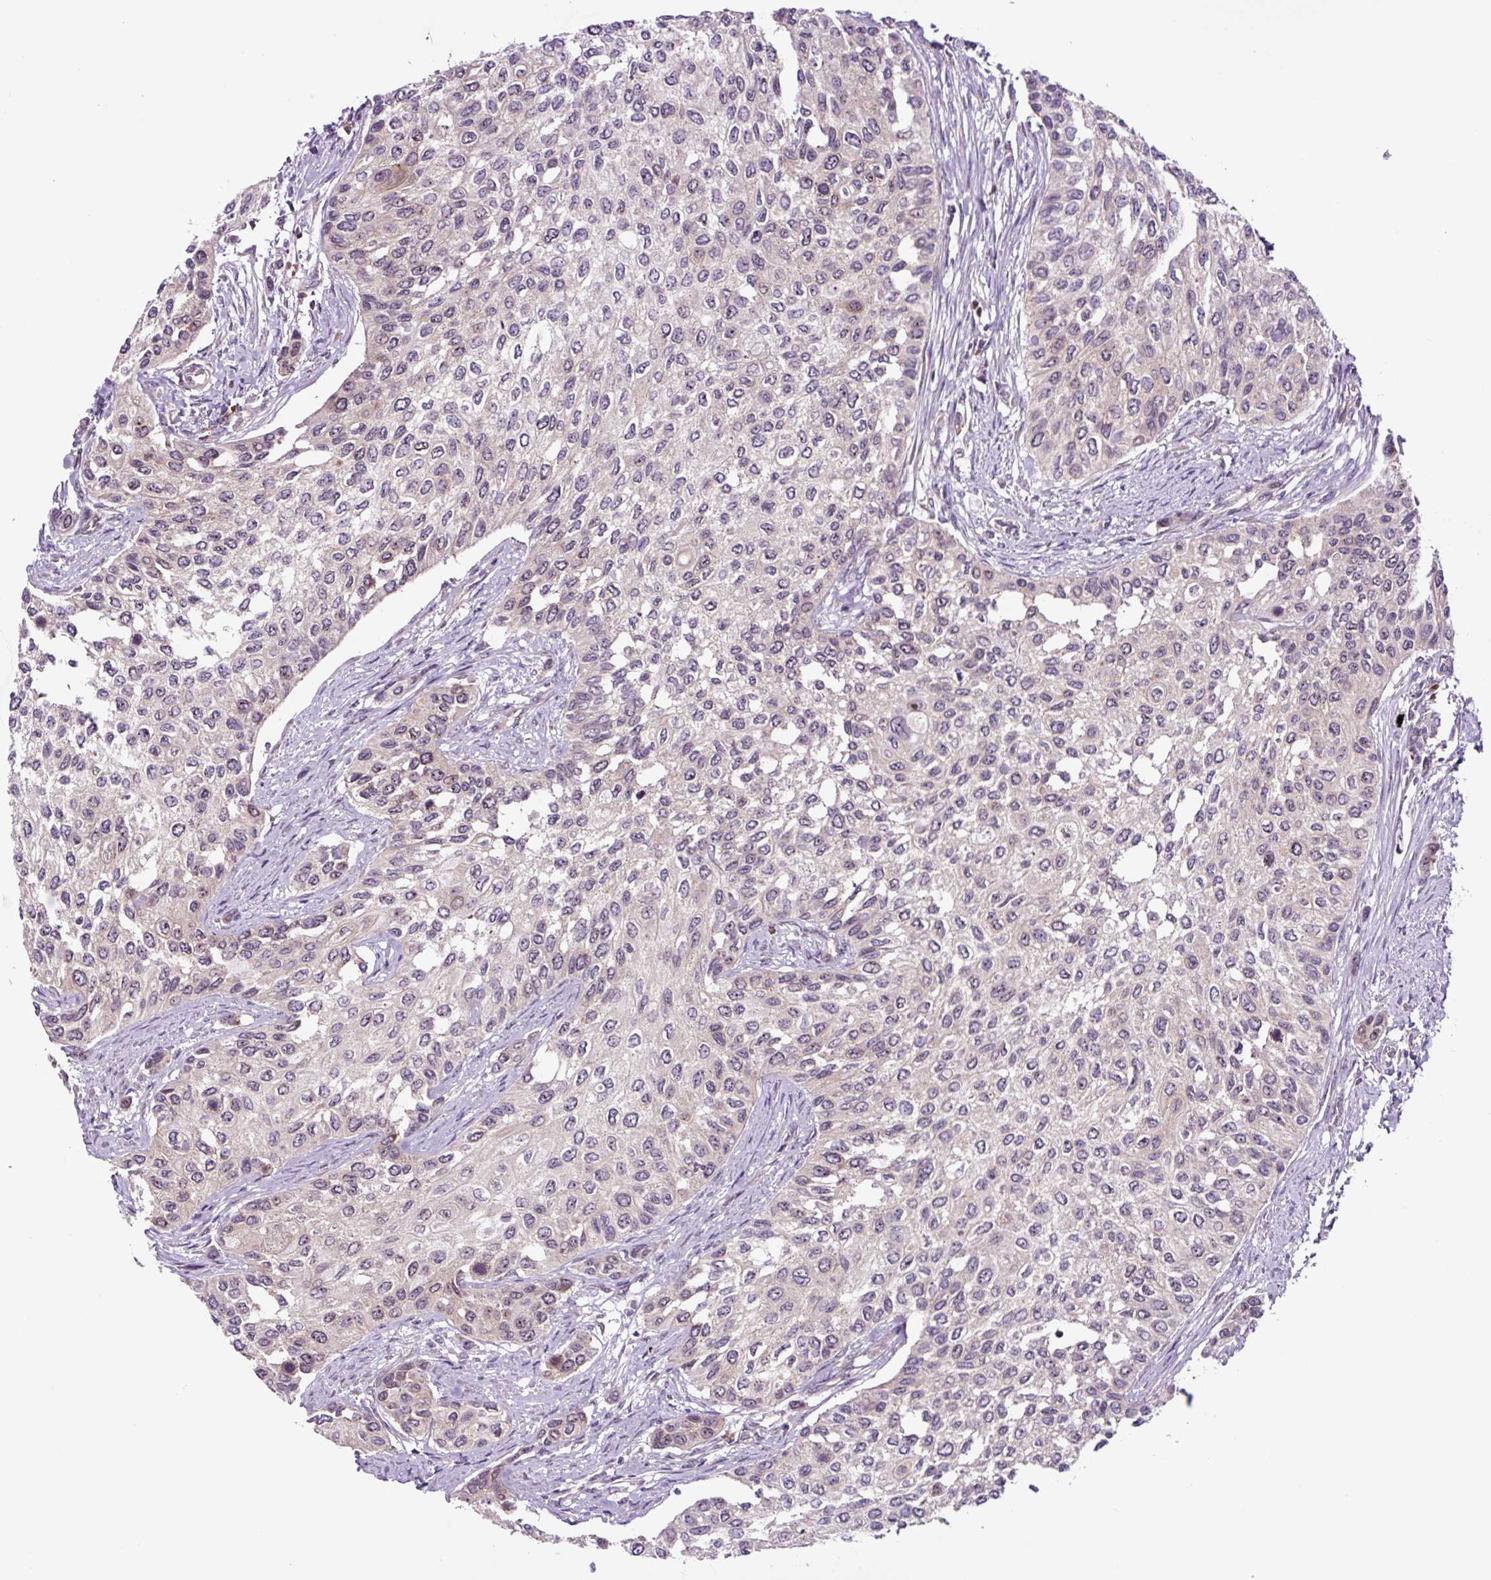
{"staining": {"intensity": "negative", "quantity": "none", "location": "none"}, "tissue": "urothelial cancer", "cell_type": "Tumor cells", "image_type": "cancer", "snomed": [{"axis": "morphology", "description": "Normal tissue, NOS"}, {"axis": "morphology", "description": "Urothelial carcinoma, High grade"}, {"axis": "topography", "description": "Vascular tissue"}, {"axis": "topography", "description": "Urinary bladder"}], "caption": "High-grade urothelial carcinoma stained for a protein using immunohistochemistry reveals no staining tumor cells.", "gene": "NOM1", "patient": {"sex": "female", "age": 56}}